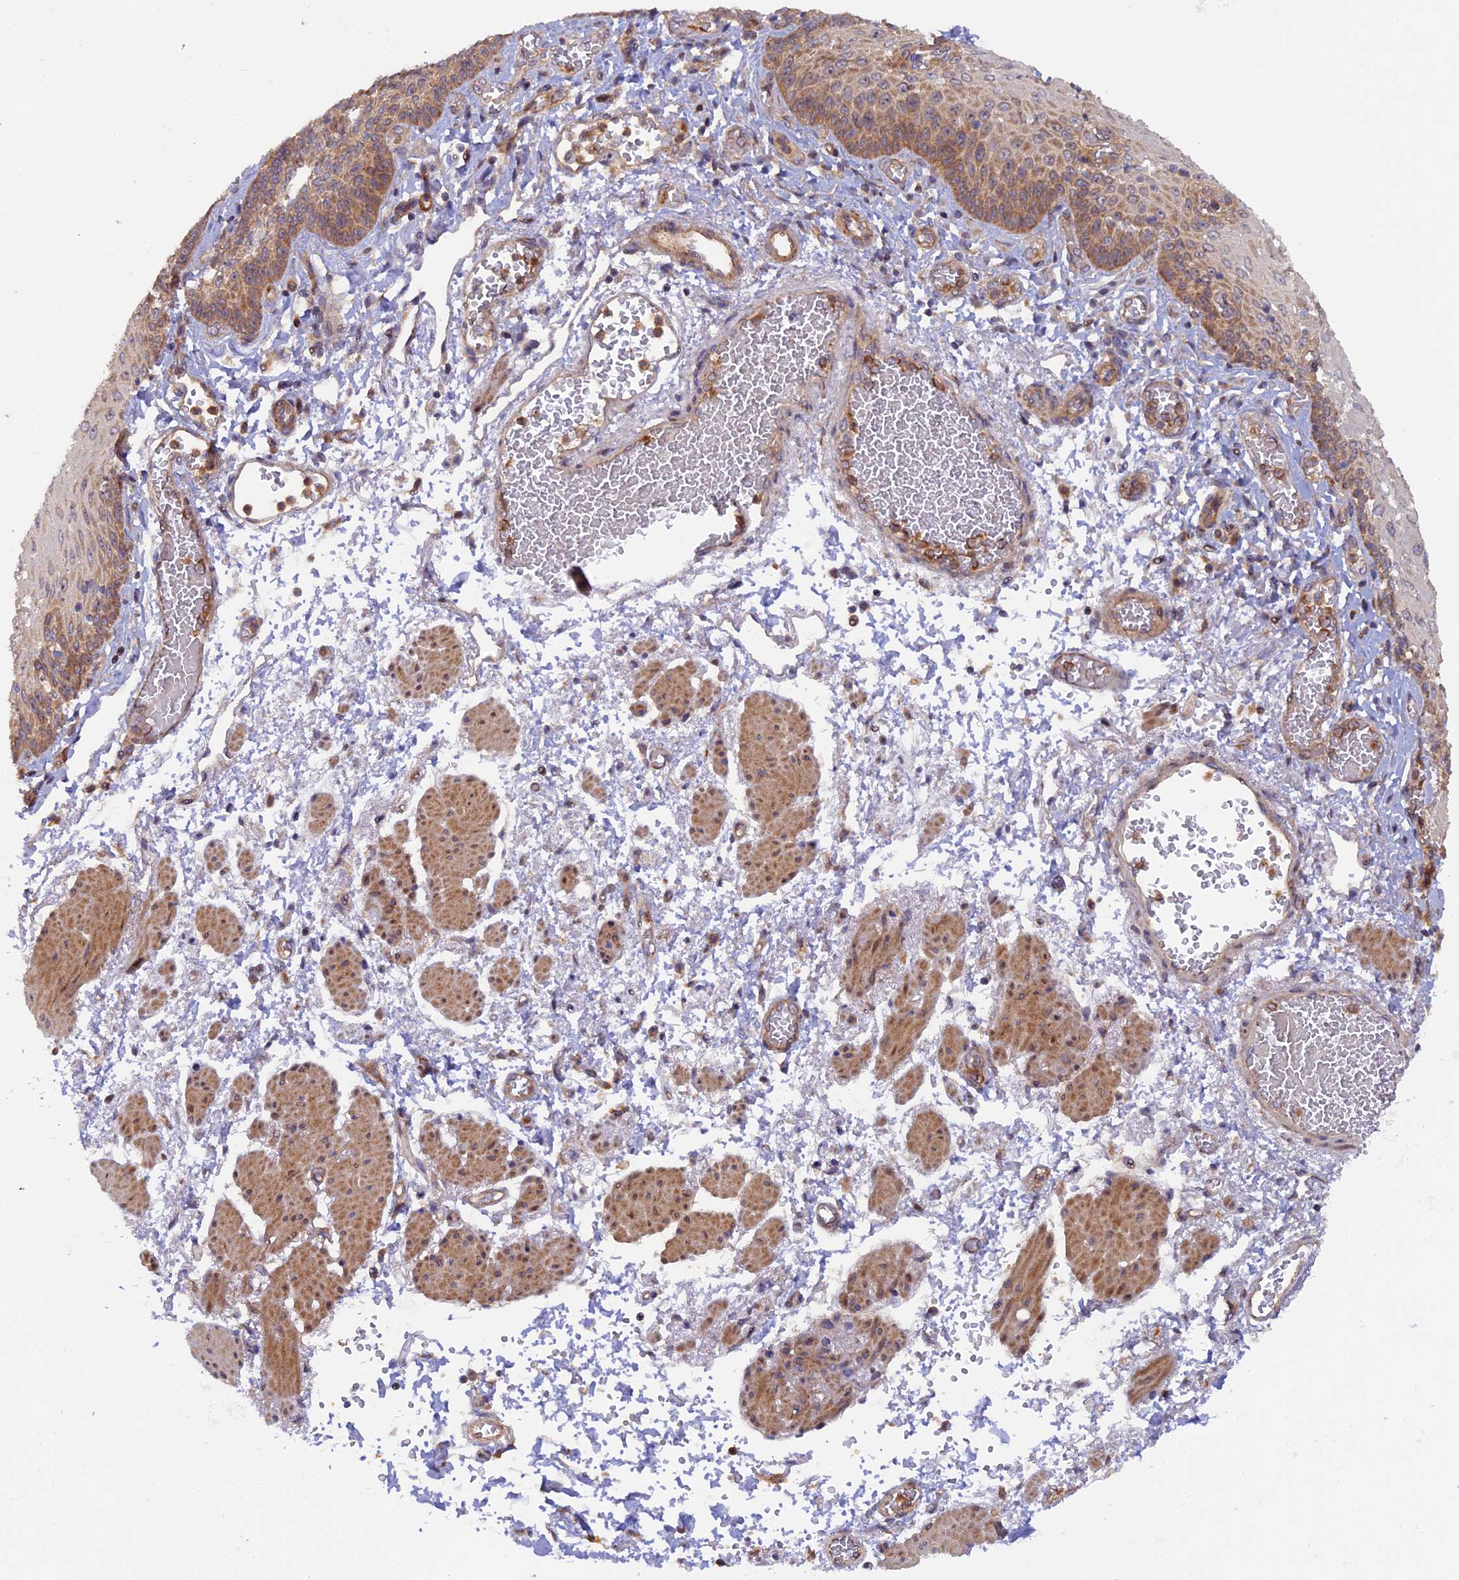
{"staining": {"intensity": "strong", "quantity": "25%-75%", "location": "cytoplasmic/membranous,nuclear"}, "tissue": "esophagus", "cell_type": "Squamous epithelial cells", "image_type": "normal", "snomed": [{"axis": "morphology", "description": "Normal tissue, NOS"}, {"axis": "topography", "description": "Esophagus"}], "caption": "A high-resolution micrograph shows immunohistochemistry (IHC) staining of unremarkable esophagus, which displays strong cytoplasmic/membranous,nuclear expression in about 25%-75% of squamous epithelial cells. Immunohistochemistry (ihc) stains the protein of interest in brown and the nuclei are stained blue.", "gene": "FERMT1", "patient": {"sex": "male", "age": 81}}